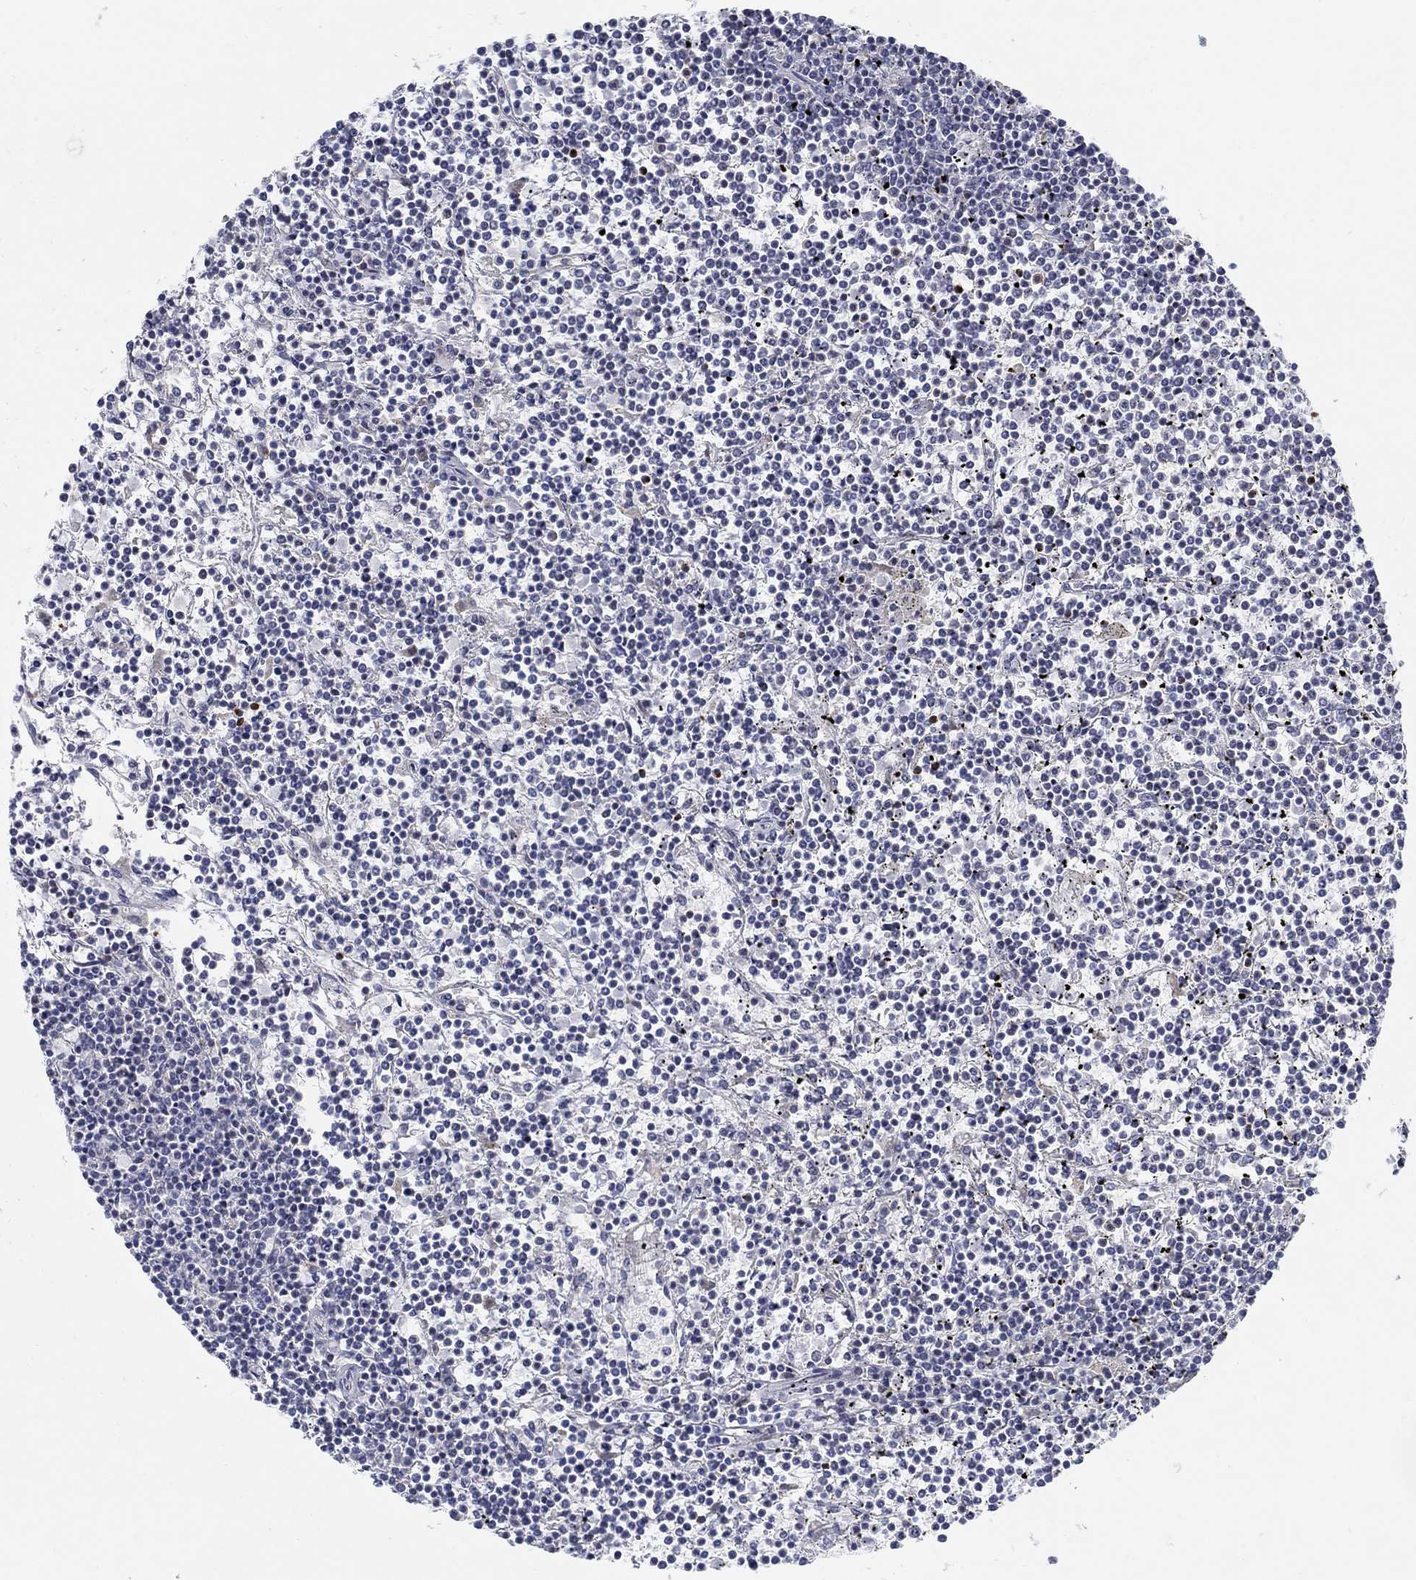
{"staining": {"intensity": "negative", "quantity": "none", "location": "none"}, "tissue": "lymphoma", "cell_type": "Tumor cells", "image_type": "cancer", "snomed": [{"axis": "morphology", "description": "Malignant lymphoma, non-Hodgkin's type, Low grade"}, {"axis": "topography", "description": "Spleen"}], "caption": "The photomicrograph shows no staining of tumor cells in lymphoma. The staining is performed using DAB (3,3'-diaminobenzidine) brown chromogen with nuclei counter-stained in using hematoxylin.", "gene": "ANO7", "patient": {"sex": "female", "age": 19}}